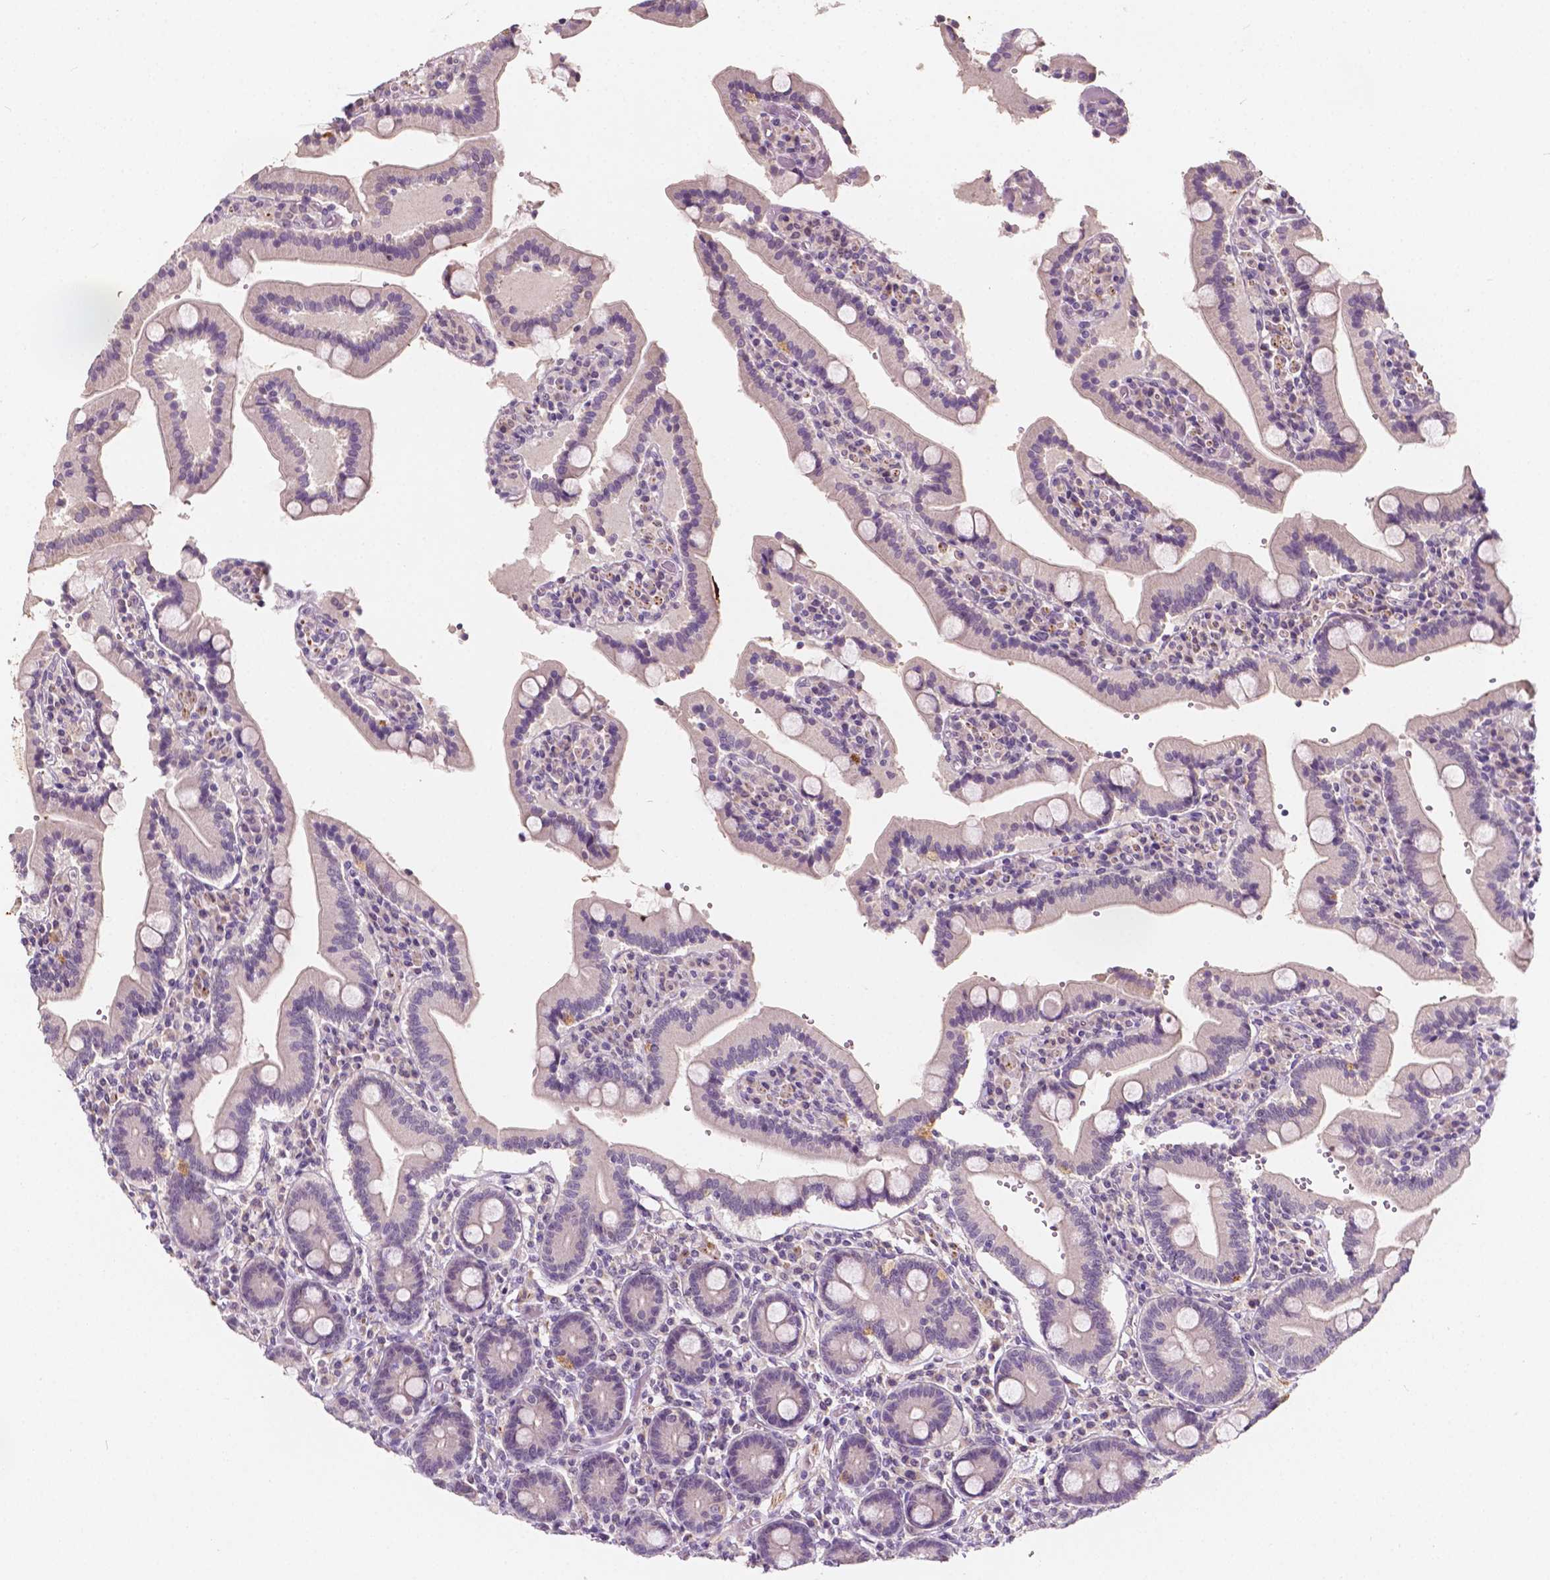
{"staining": {"intensity": "strong", "quantity": "<25%", "location": "cytoplasmic/membranous"}, "tissue": "duodenum", "cell_type": "Glandular cells", "image_type": "normal", "snomed": [{"axis": "morphology", "description": "Normal tissue, NOS"}, {"axis": "topography", "description": "Duodenum"}], "caption": "An image showing strong cytoplasmic/membranous staining in about <25% of glandular cells in benign duodenum, as visualized by brown immunohistochemical staining.", "gene": "SIRT2", "patient": {"sex": "female", "age": 62}}